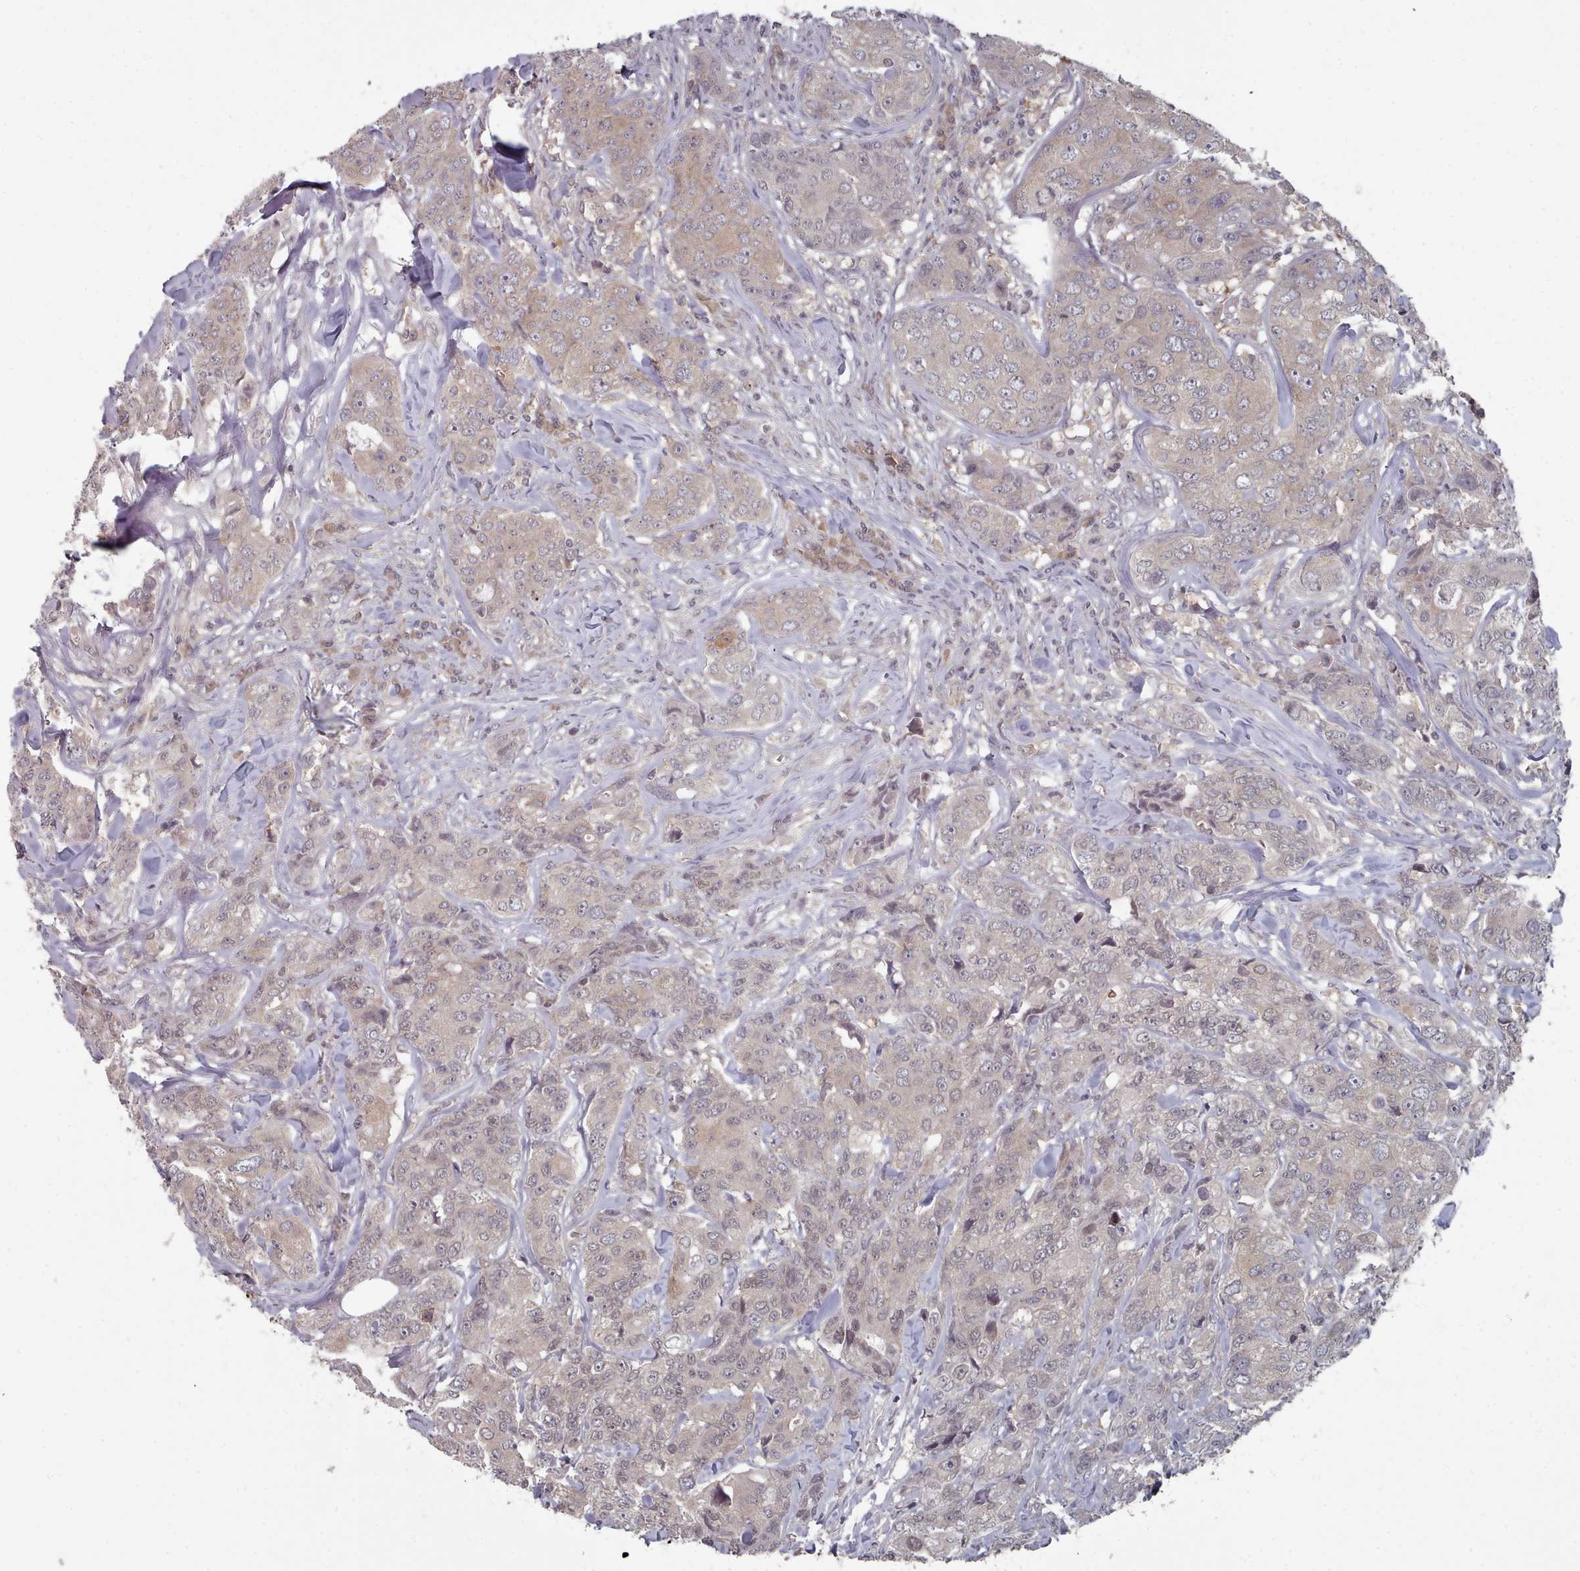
{"staining": {"intensity": "negative", "quantity": "none", "location": "none"}, "tissue": "breast cancer", "cell_type": "Tumor cells", "image_type": "cancer", "snomed": [{"axis": "morphology", "description": "Duct carcinoma"}, {"axis": "topography", "description": "Breast"}], "caption": "DAB (3,3'-diaminobenzidine) immunohistochemical staining of human invasive ductal carcinoma (breast) displays no significant positivity in tumor cells. (Immunohistochemistry (ihc), brightfield microscopy, high magnification).", "gene": "HYAL3", "patient": {"sex": "female", "age": 43}}